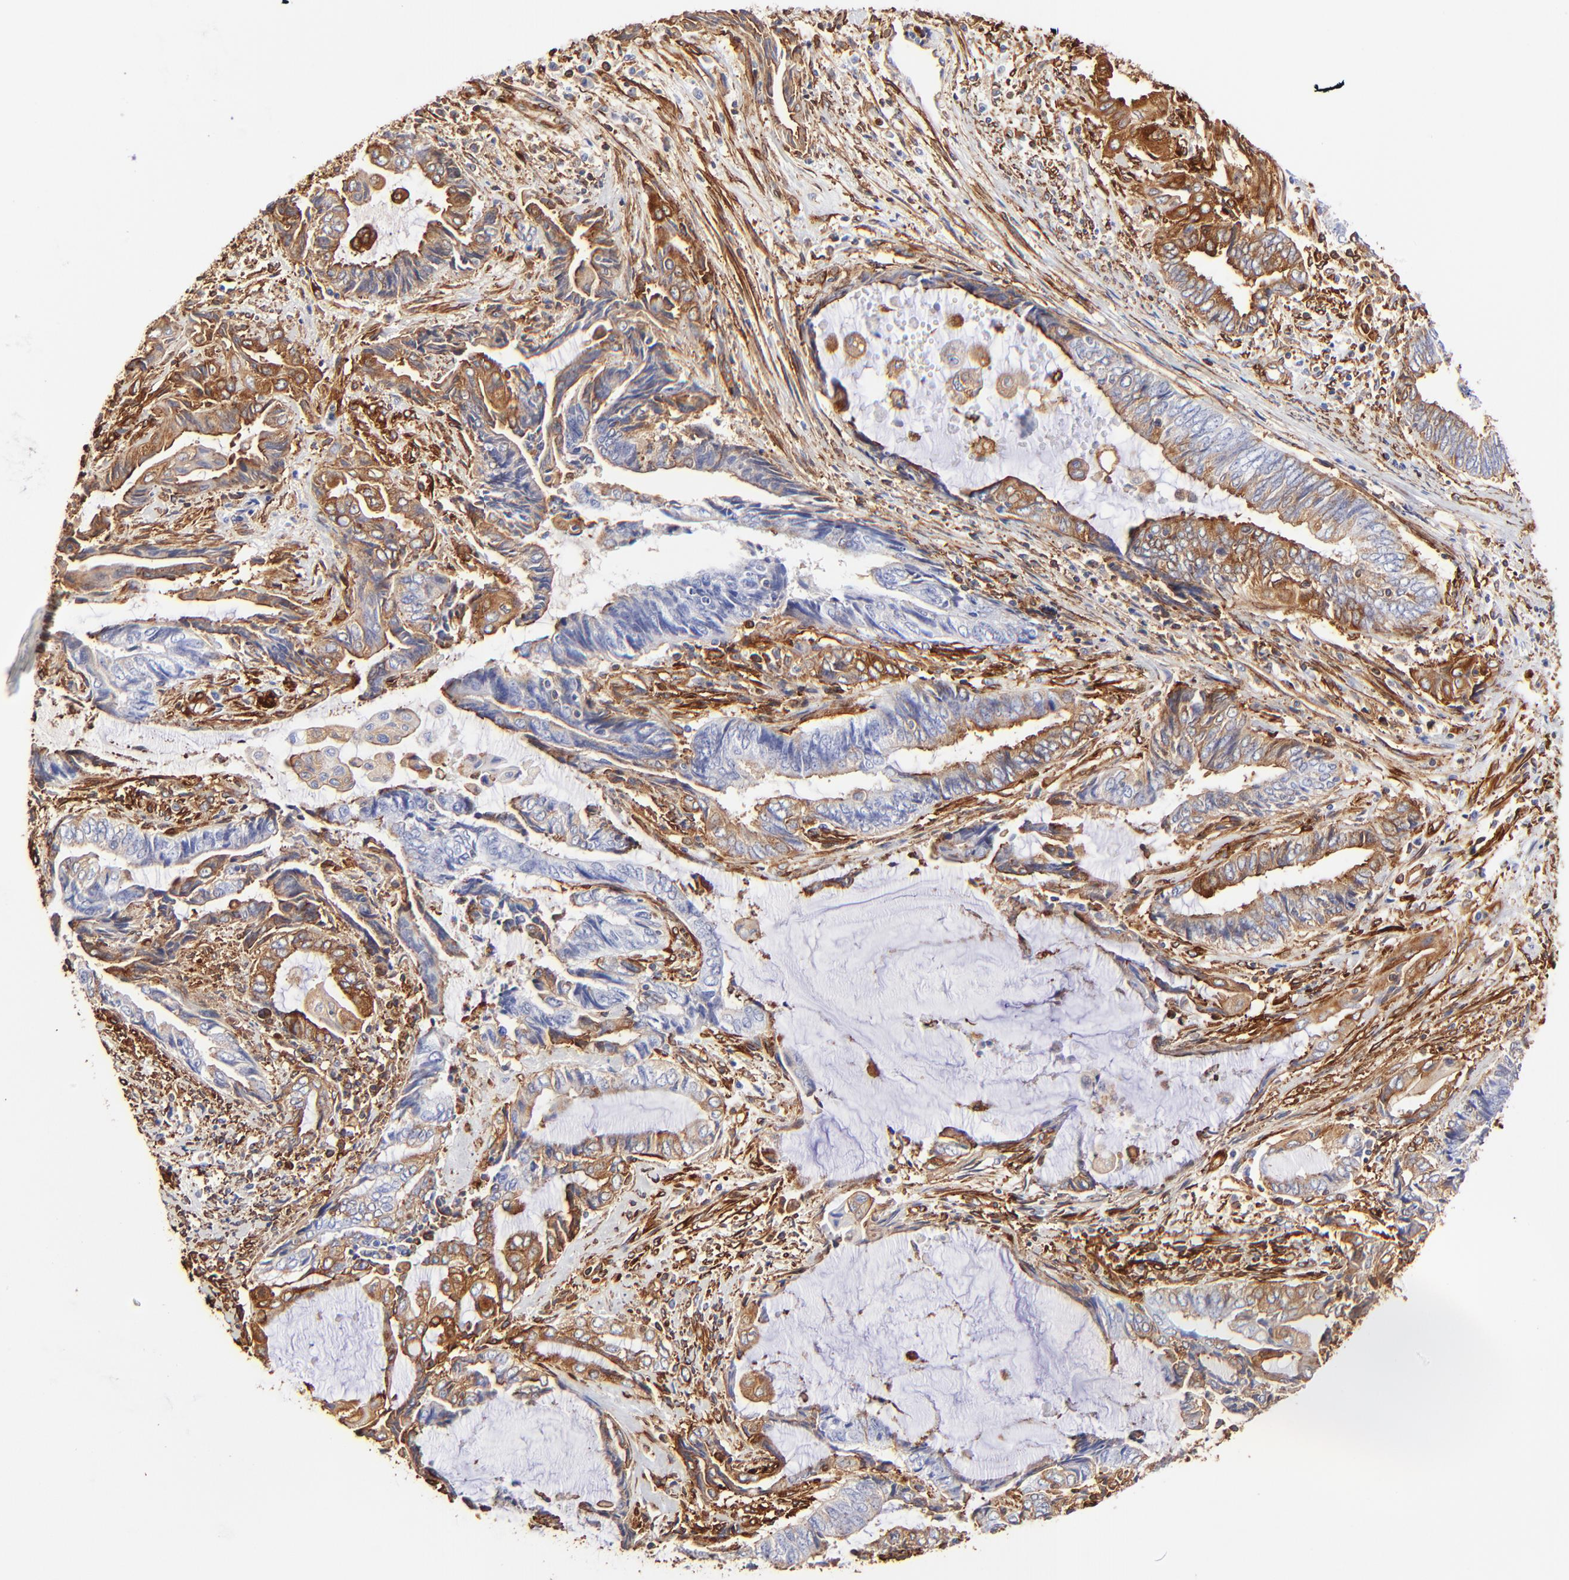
{"staining": {"intensity": "strong", "quantity": "<25%", "location": "cytoplasmic/membranous"}, "tissue": "endometrial cancer", "cell_type": "Tumor cells", "image_type": "cancer", "snomed": [{"axis": "morphology", "description": "Adenocarcinoma, NOS"}, {"axis": "topography", "description": "Uterus"}, {"axis": "topography", "description": "Endometrium"}], "caption": "Endometrial cancer stained with a brown dye demonstrates strong cytoplasmic/membranous positive expression in approximately <25% of tumor cells.", "gene": "FLNA", "patient": {"sex": "female", "age": 70}}